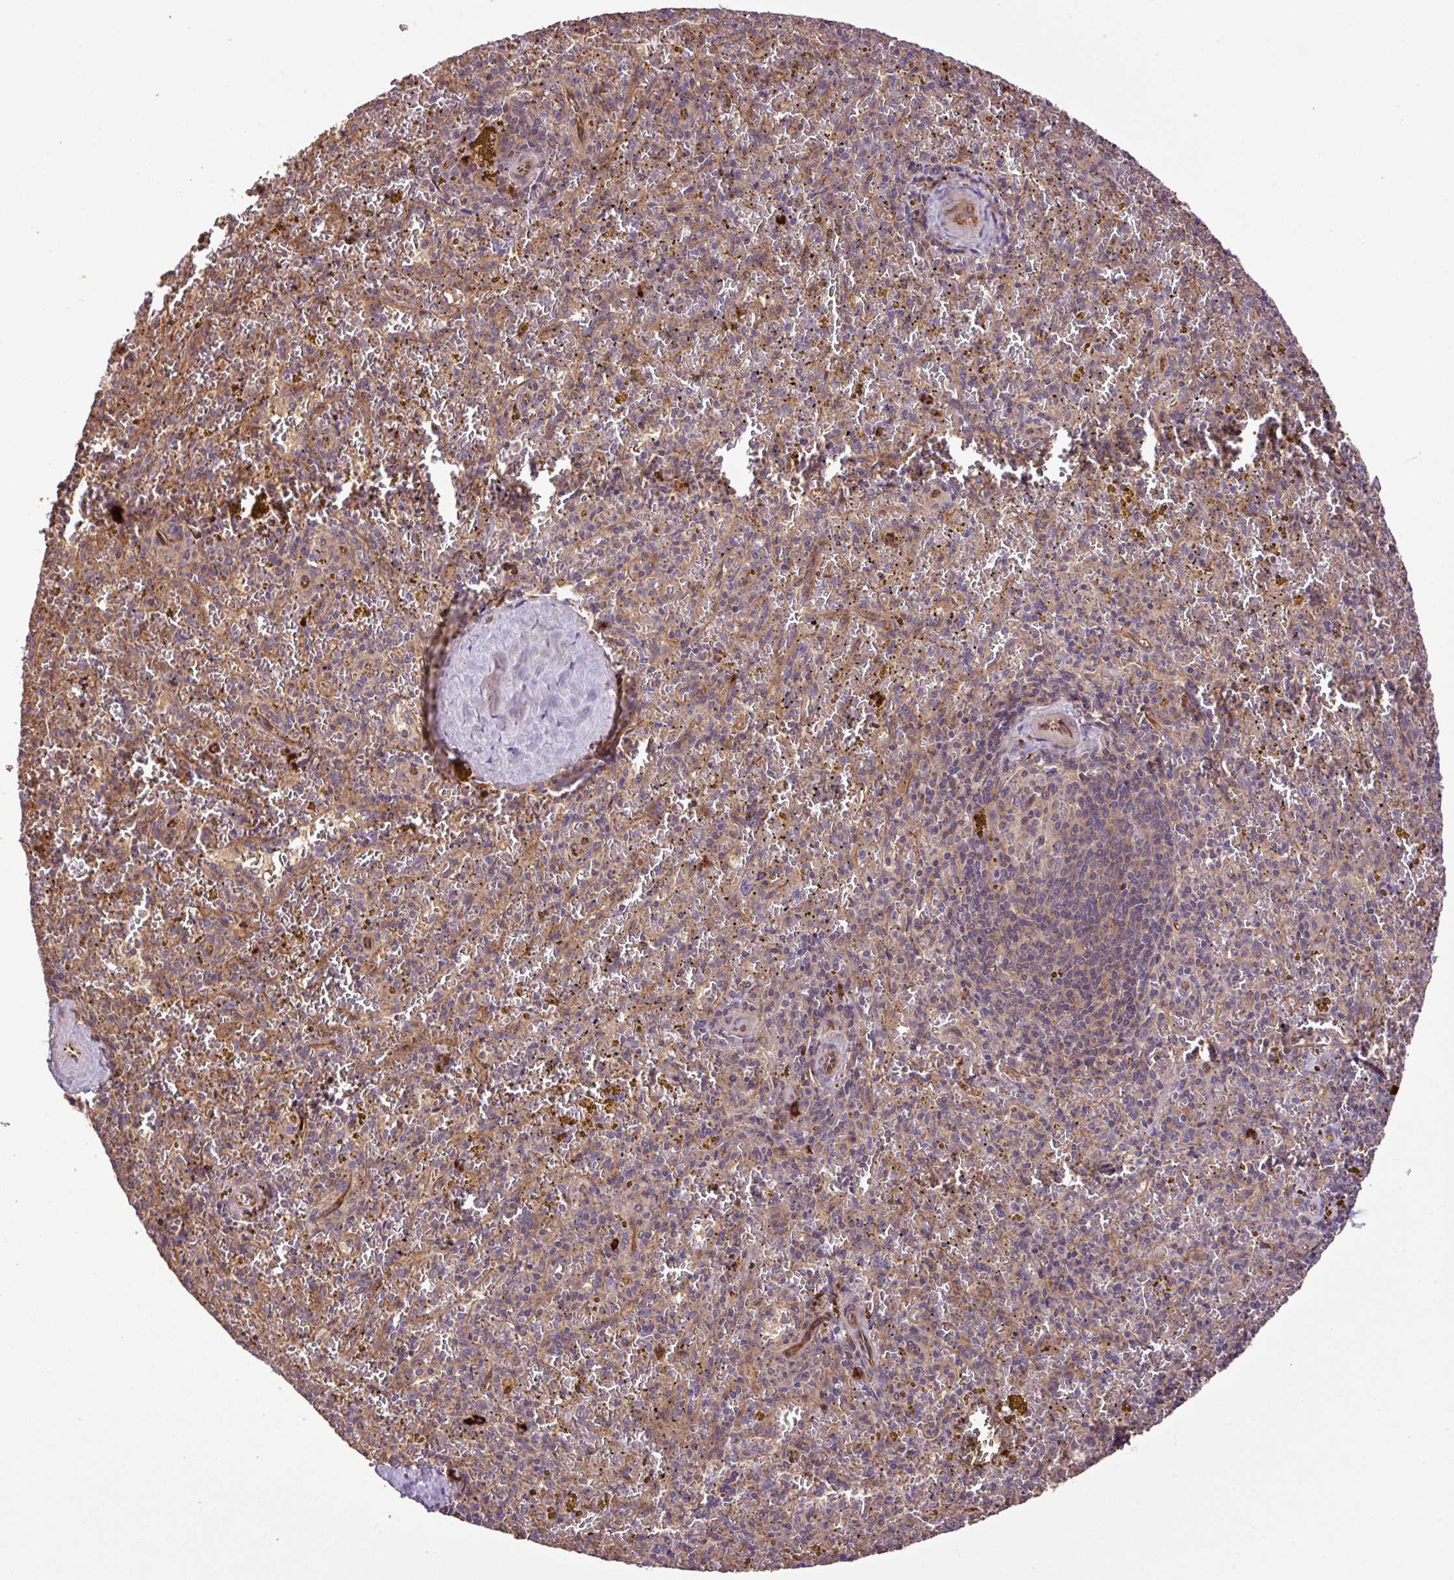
{"staining": {"intensity": "negative", "quantity": "none", "location": "none"}, "tissue": "spleen", "cell_type": "Cells in red pulp", "image_type": "normal", "snomed": [{"axis": "morphology", "description": "Normal tissue, NOS"}, {"axis": "topography", "description": "Spleen"}], "caption": "Unremarkable spleen was stained to show a protein in brown. There is no significant positivity in cells in red pulp.", "gene": "ZNF266", "patient": {"sex": "male", "age": 57}}